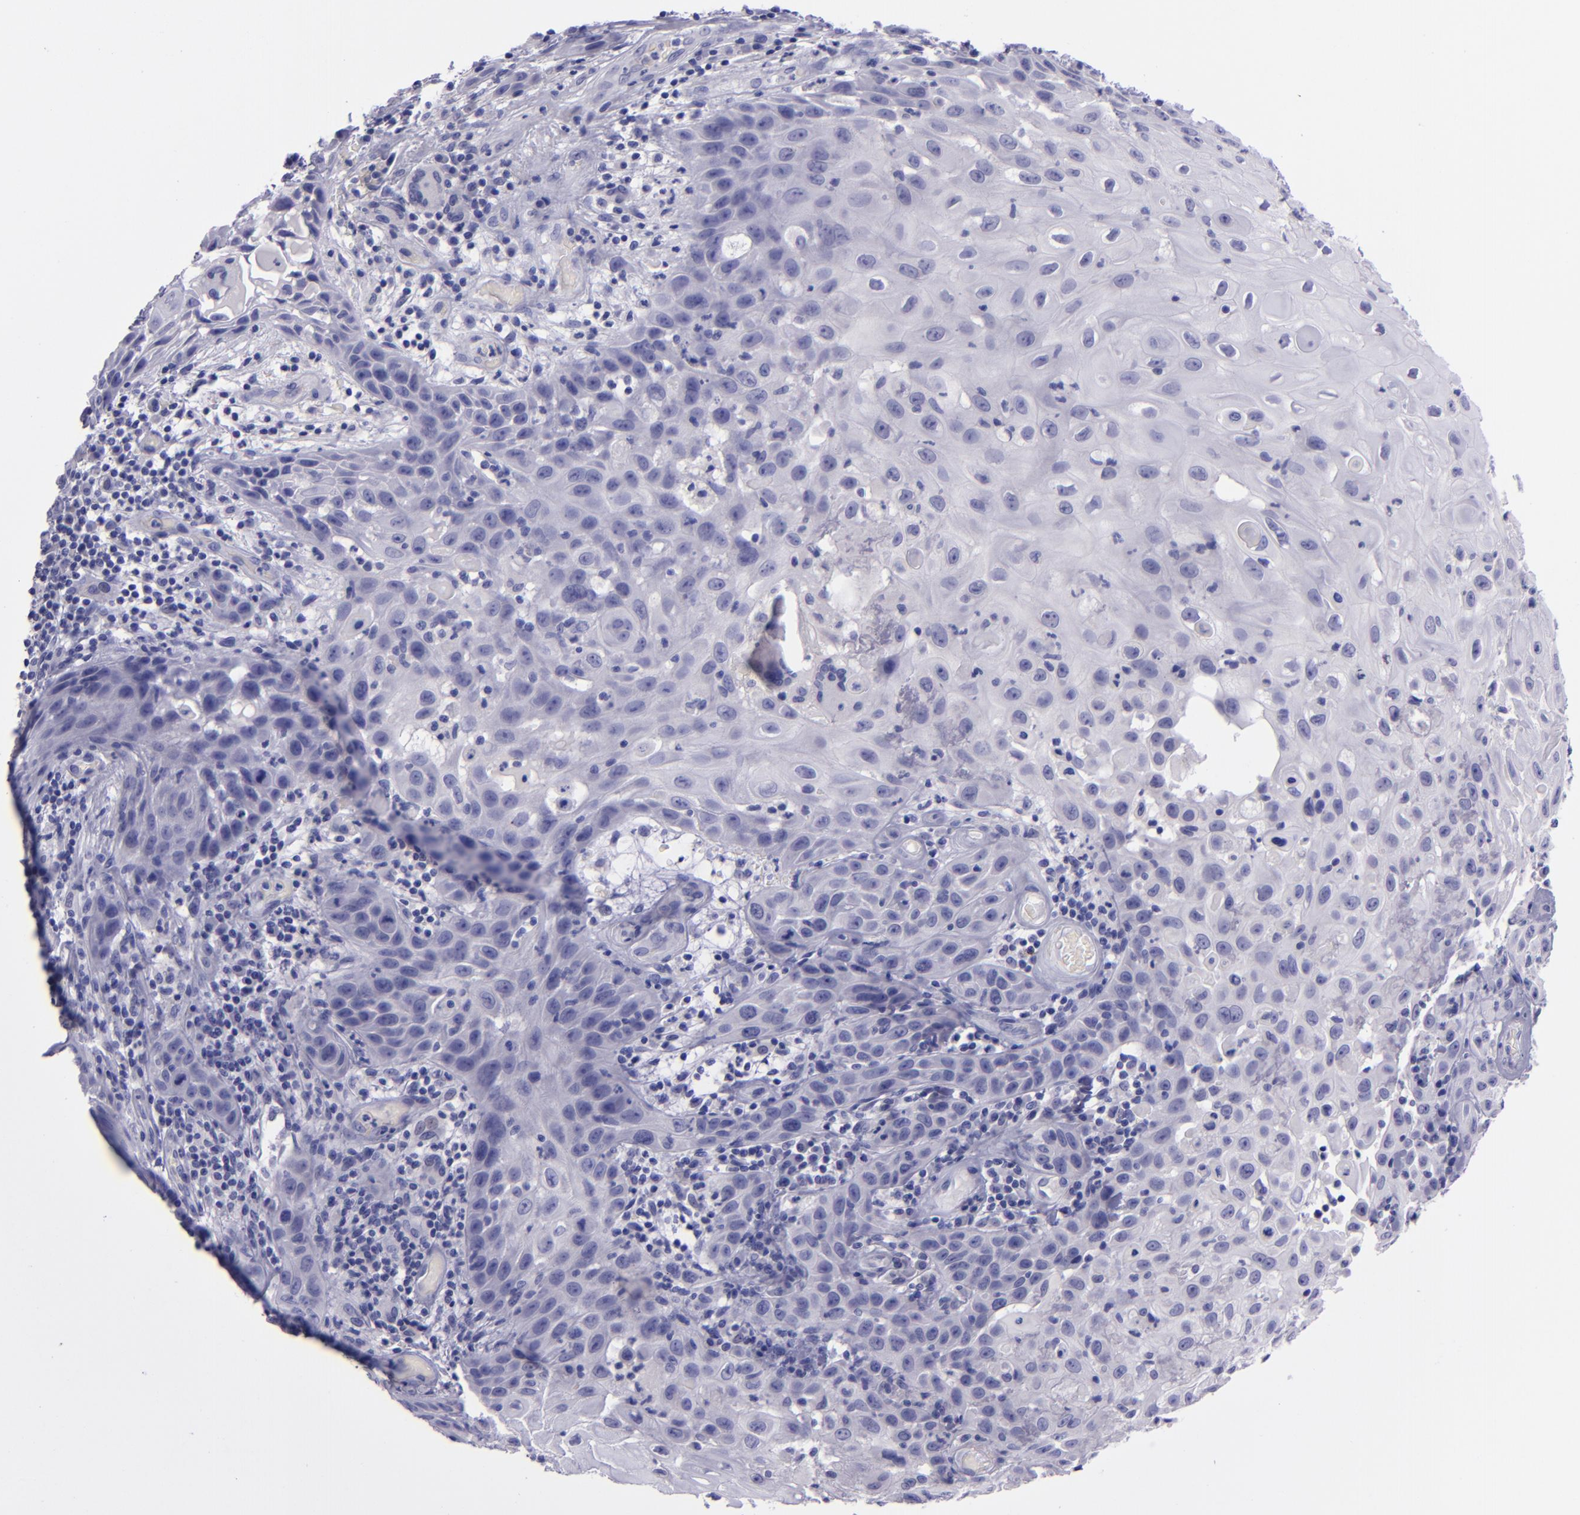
{"staining": {"intensity": "negative", "quantity": "none", "location": "none"}, "tissue": "skin cancer", "cell_type": "Tumor cells", "image_type": "cancer", "snomed": [{"axis": "morphology", "description": "Squamous cell carcinoma, NOS"}, {"axis": "topography", "description": "Skin"}], "caption": "This is a image of immunohistochemistry staining of squamous cell carcinoma (skin), which shows no expression in tumor cells.", "gene": "TNNT3", "patient": {"sex": "male", "age": 84}}